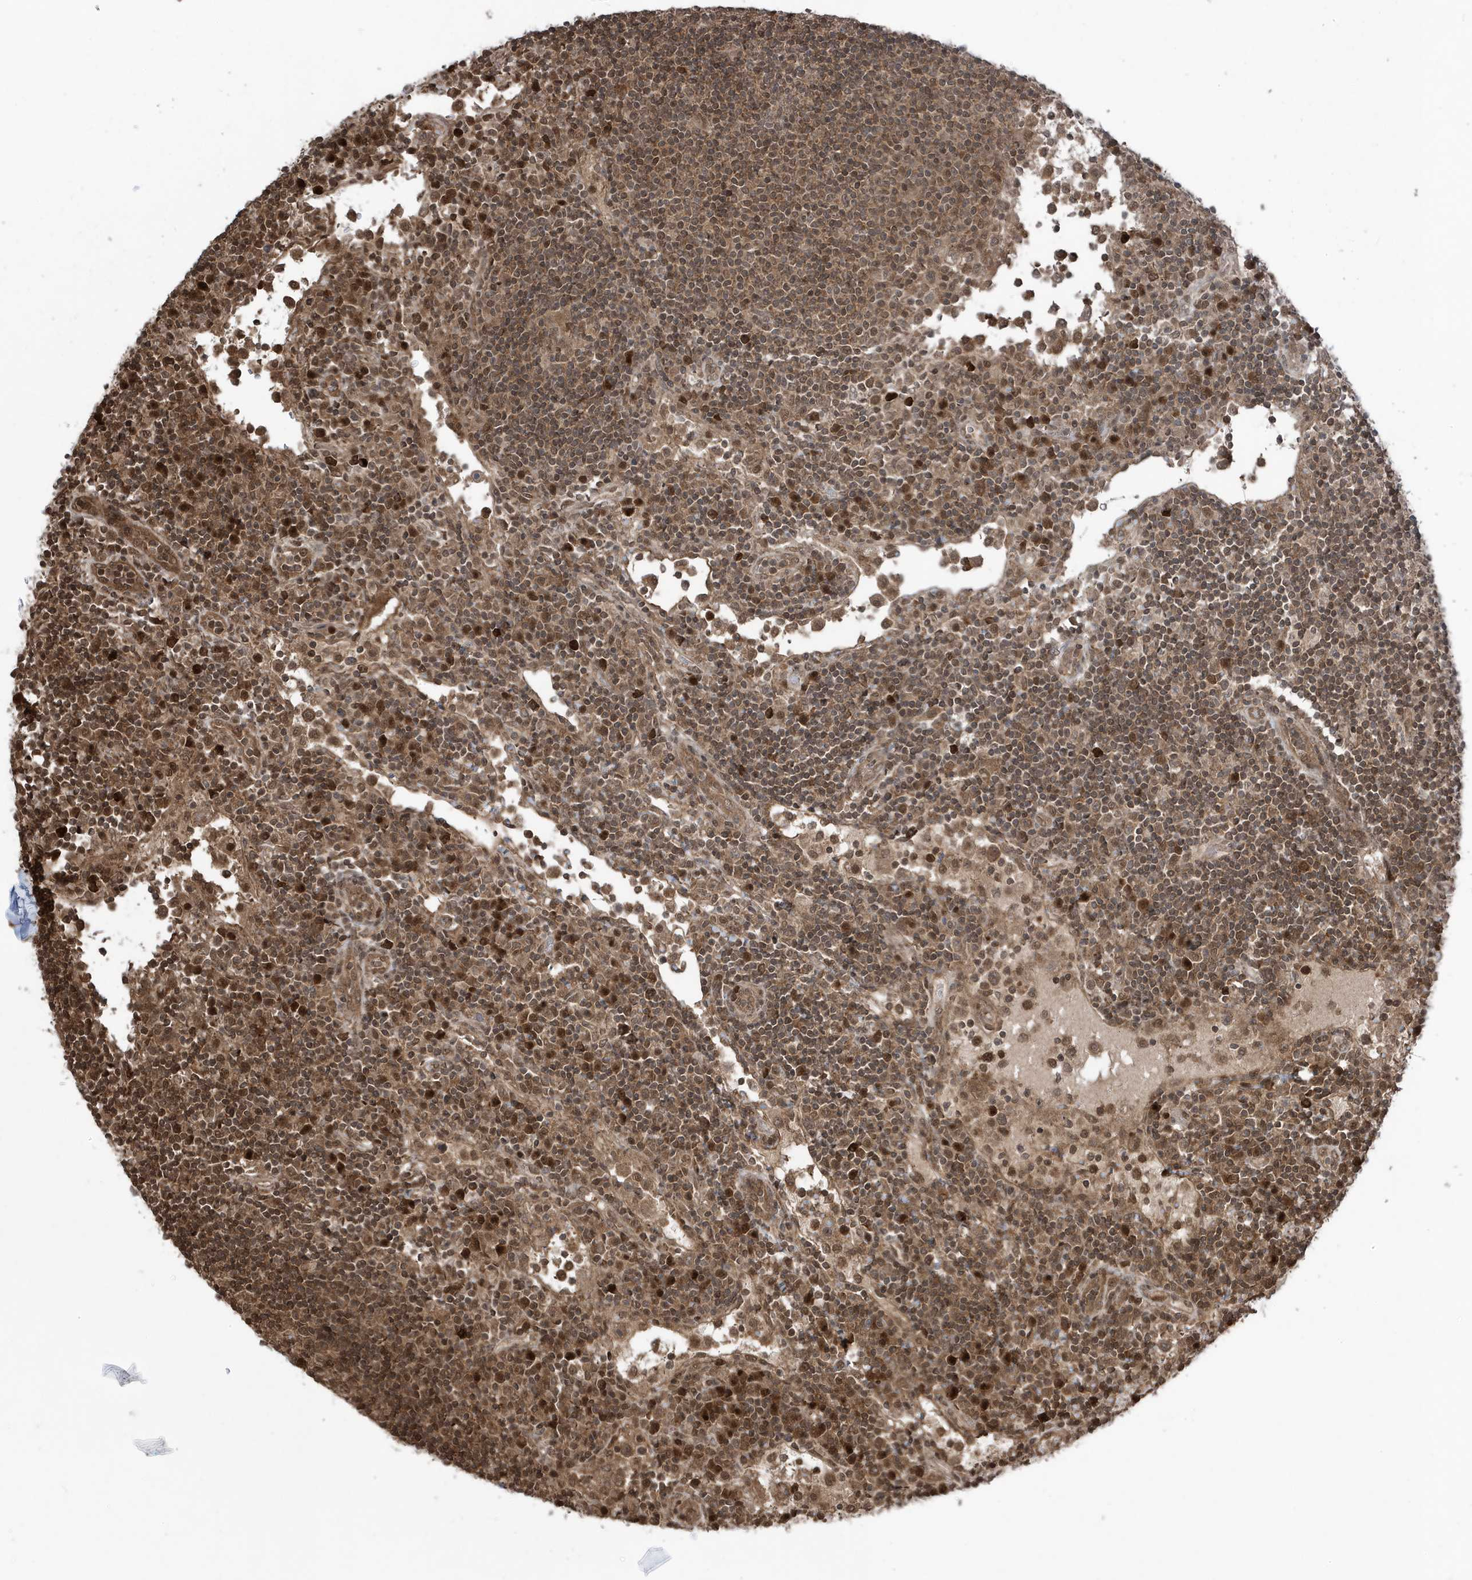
{"staining": {"intensity": "moderate", "quantity": "25%-75%", "location": "cytoplasmic/membranous,nuclear"}, "tissue": "lymph node", "cell_type": "Non-germinal center cells", "image_type": "normal", "snomed": [{"axis": "morphology", "description": "Normal tissue, NOS"}, {"axis": "topography", "description": "Lymph node"}], "caption": "Brown immunohistochemical staining in normal human lymph node exhibits moderate cytoplasmic/membranous,nuclear expression in about 25%-75% of non-germinal center cells.", "gene": "MAPK1IP1L", "patient": {"sex": "female", "age": 53}}